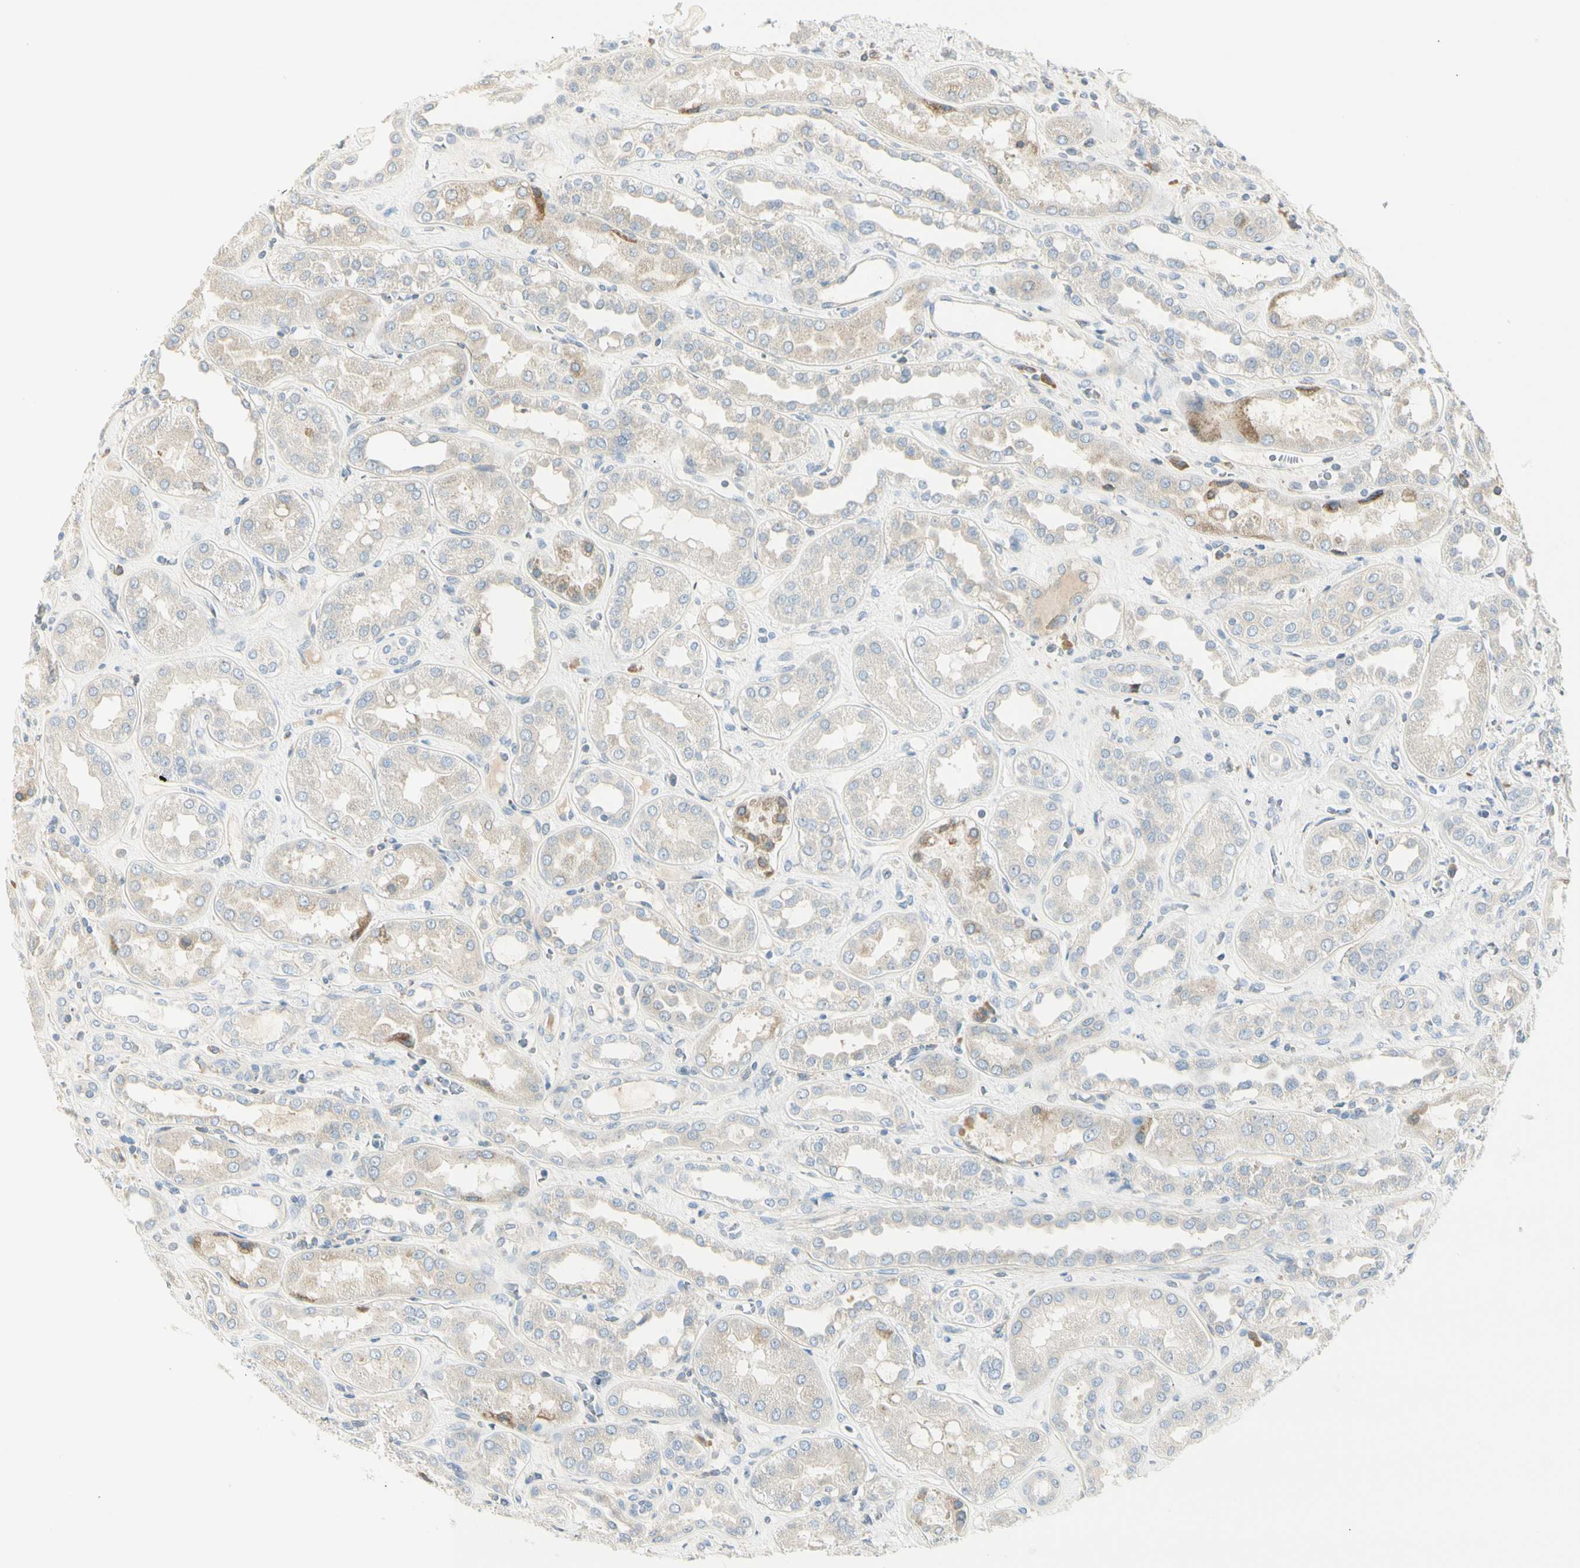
{"staining": {"intensity": "negative", "quantity": "none", "location": "none"}, "tissue": "kidney", "cell_type": "Cells in glomeruli", "image_type": "normal", "snomed": [{"axis": "morphology", "description": "Normal tissue, NOS"}, {"axis": "topography", "description": "Kidney"}], "caption": "This is an immunohistochemistry (IHC) photomicrograph of normal human kidney. There is no expression in cells in glomeruli.", "gene": "TNFSF11", "patient": {"sex": "male", "age": 59}}